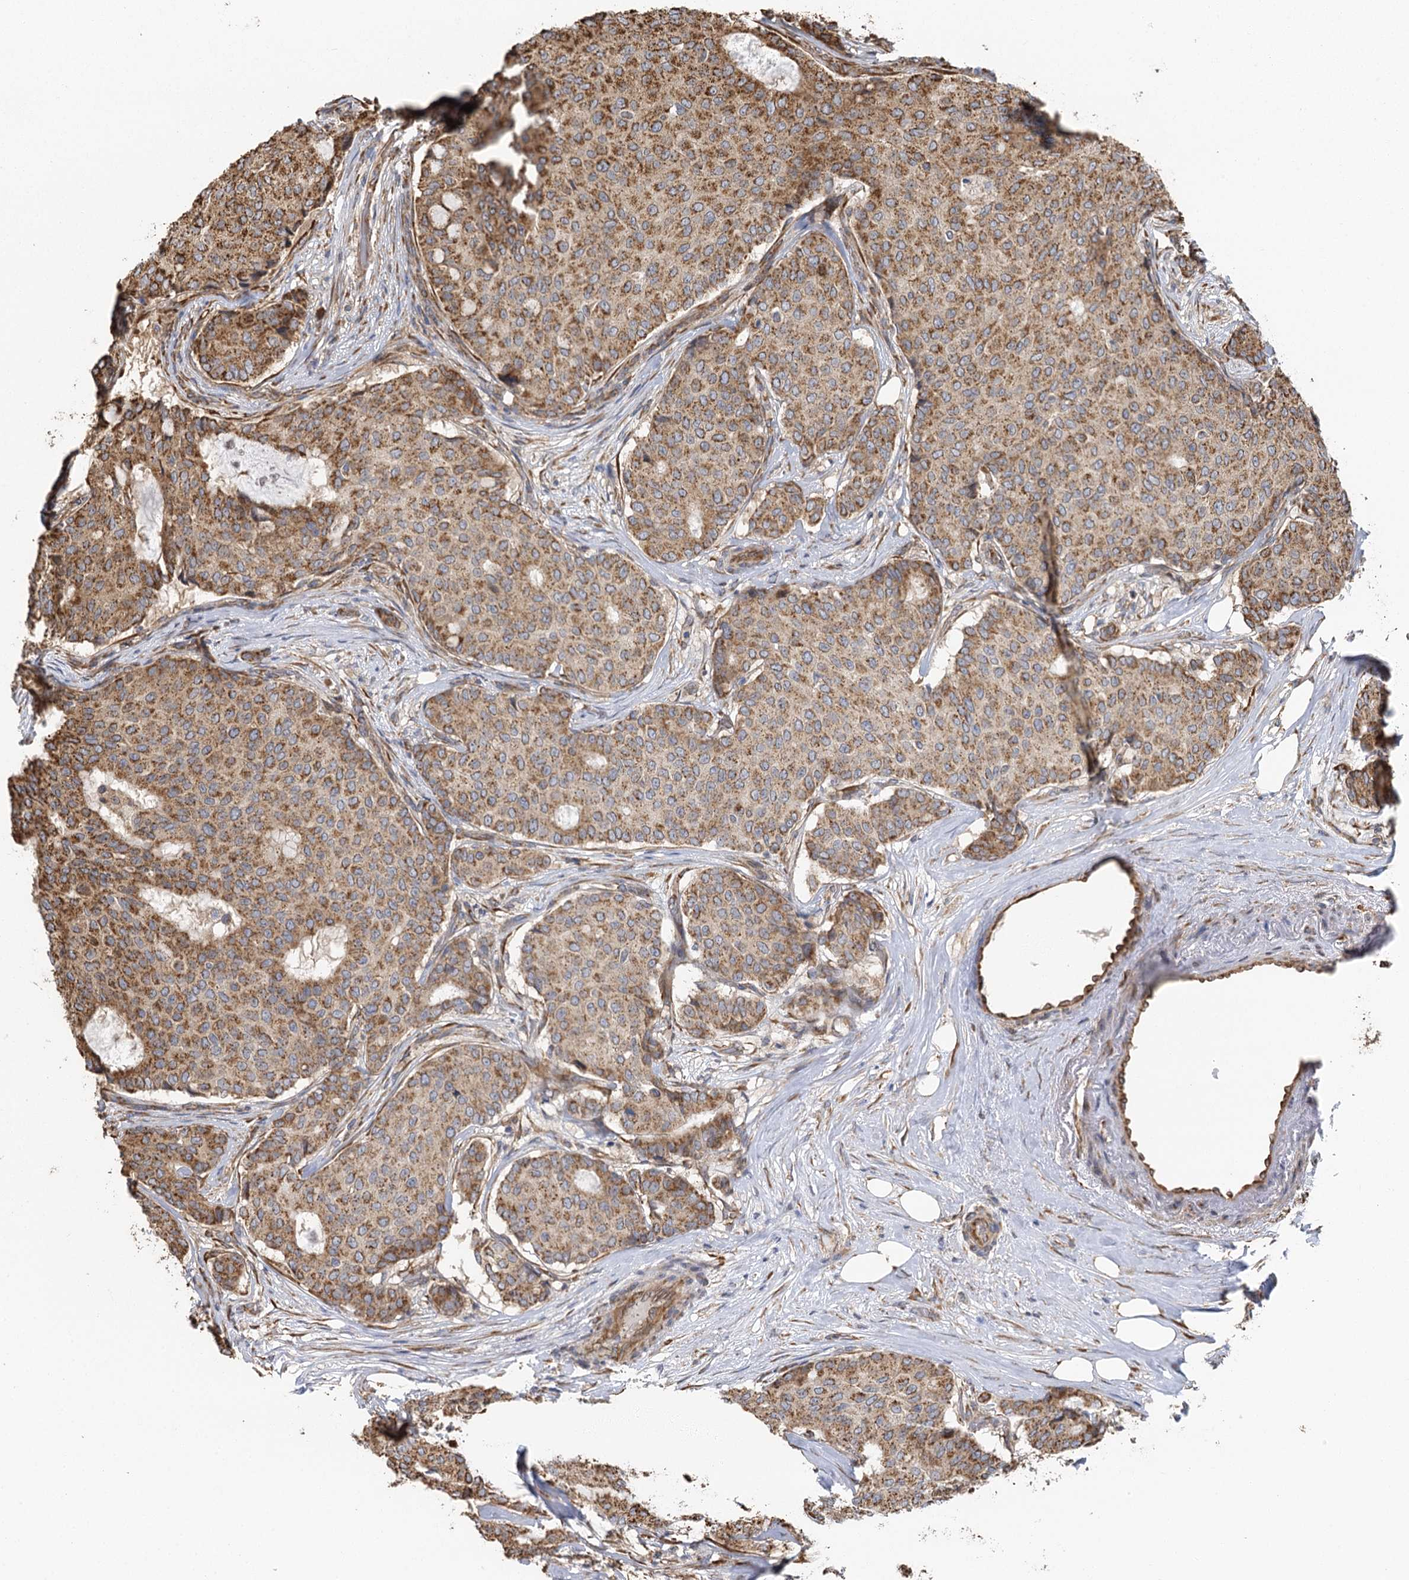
{"staining": {"intensity": "moderate", "quantity": ">75%", "location": "cytoplasmic/membranous"}, "tissue": "breast cancer", "cell_type": "Tumor cells", "image_type": "cancer", "snomed": [{"axis": "morphology", "description": "Duct carcinoma"}, {"axis": "topography", "description": "Breast"}], "caption": "Human breast cancer stained with a protein marker reveals moderate staining in tumor cells.", "gene": "IL11RA", "patient": {"sex": "female", "age": 75}}